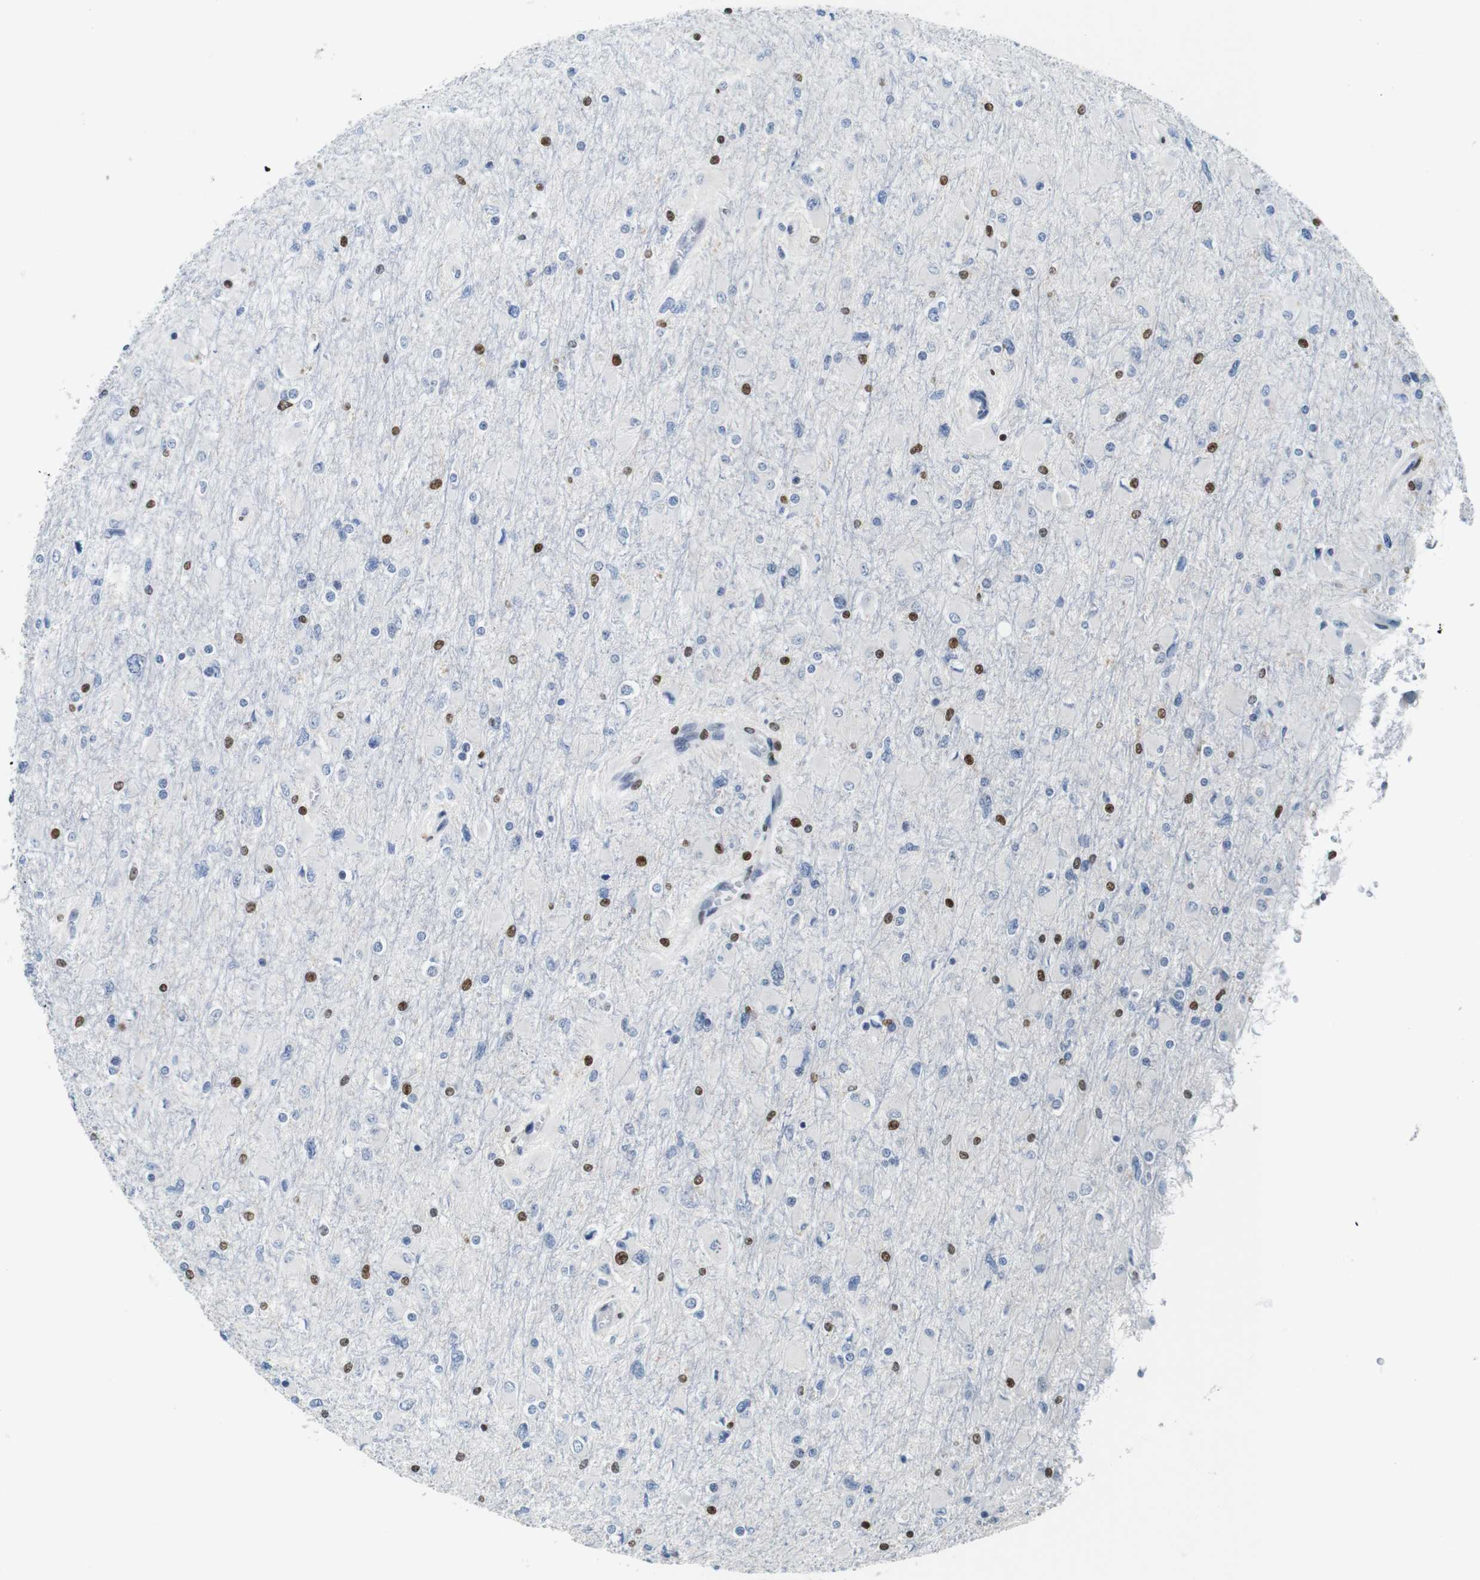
{"staining": {"intensity": "strong", "quantity": "<25%", "location": "nuclear"}, "tissue": "glioma", "cell_type": "Tumor cells", "image_type": "cancer", "snomed": [{"axis": "morphology", "description": "Glioma, malignant, High grade"}, {"axis": "topography", "description": "Cerebral cortex"}], "caption": "Protein expression analysis of human malignant glioma (high-grade) reveals strong nuclear positivity in approximately <25% of tumor cells.", "gene": "IRF8", "patient": {"sex": "female", "age": 36}}